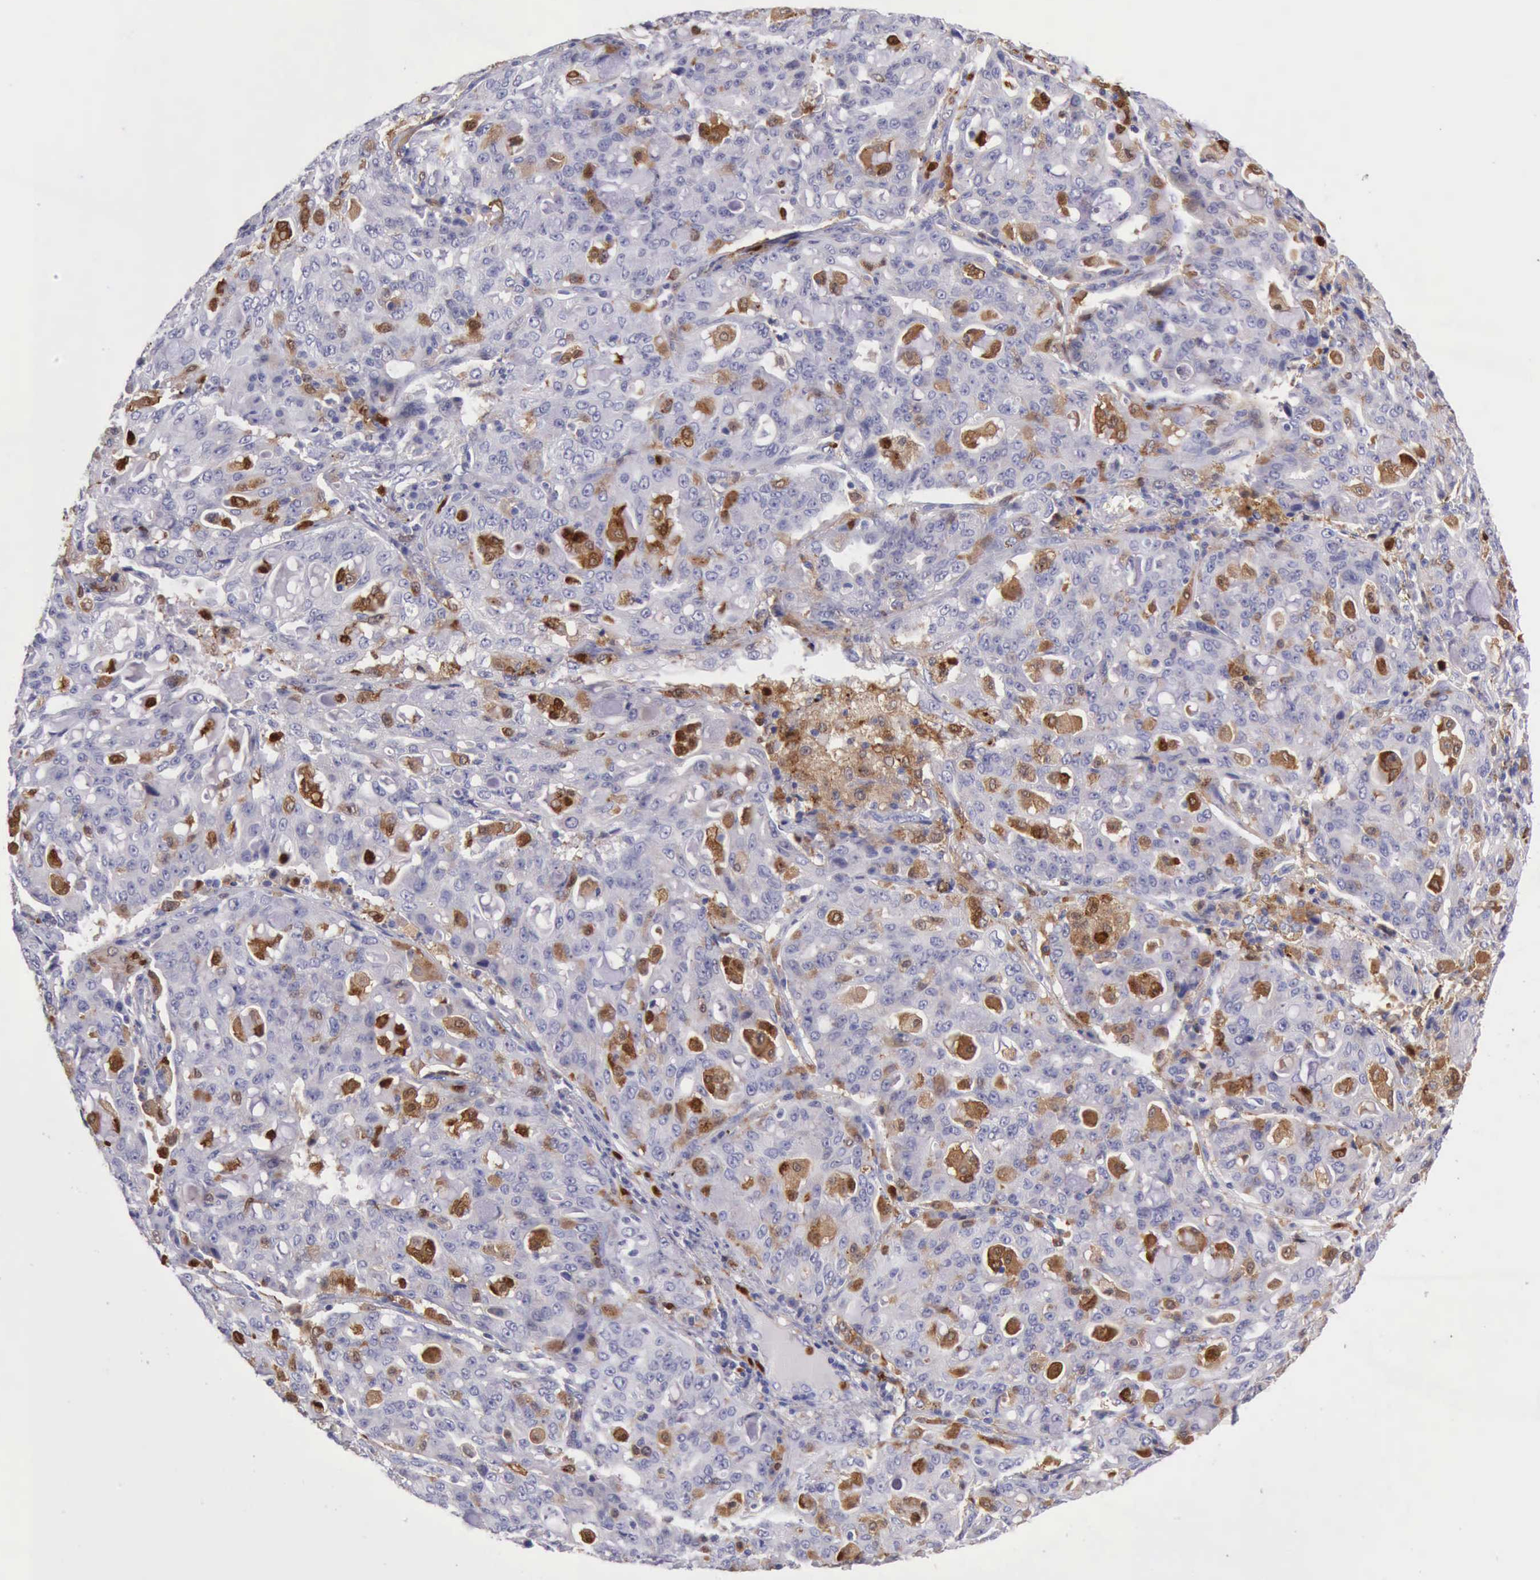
{"staining": {"intensity": "negative", "quantity": "none", "location": "none"}, "tissue": "lung cancer", "cell_type": "Tumor cells", "image_type": "cancer", "snomed": [{"axis": "morphology", "description": "Adenocarcinoma, NOS"}, {"axis": "topography", "description": "Lung"}], "caption": "This is a micrograph of immunohistochemistry staining of lung cancer, which shows no positivity in tumor cells.", "gene": "CSTA", "patient": {"sex": "female", "age": 44}}